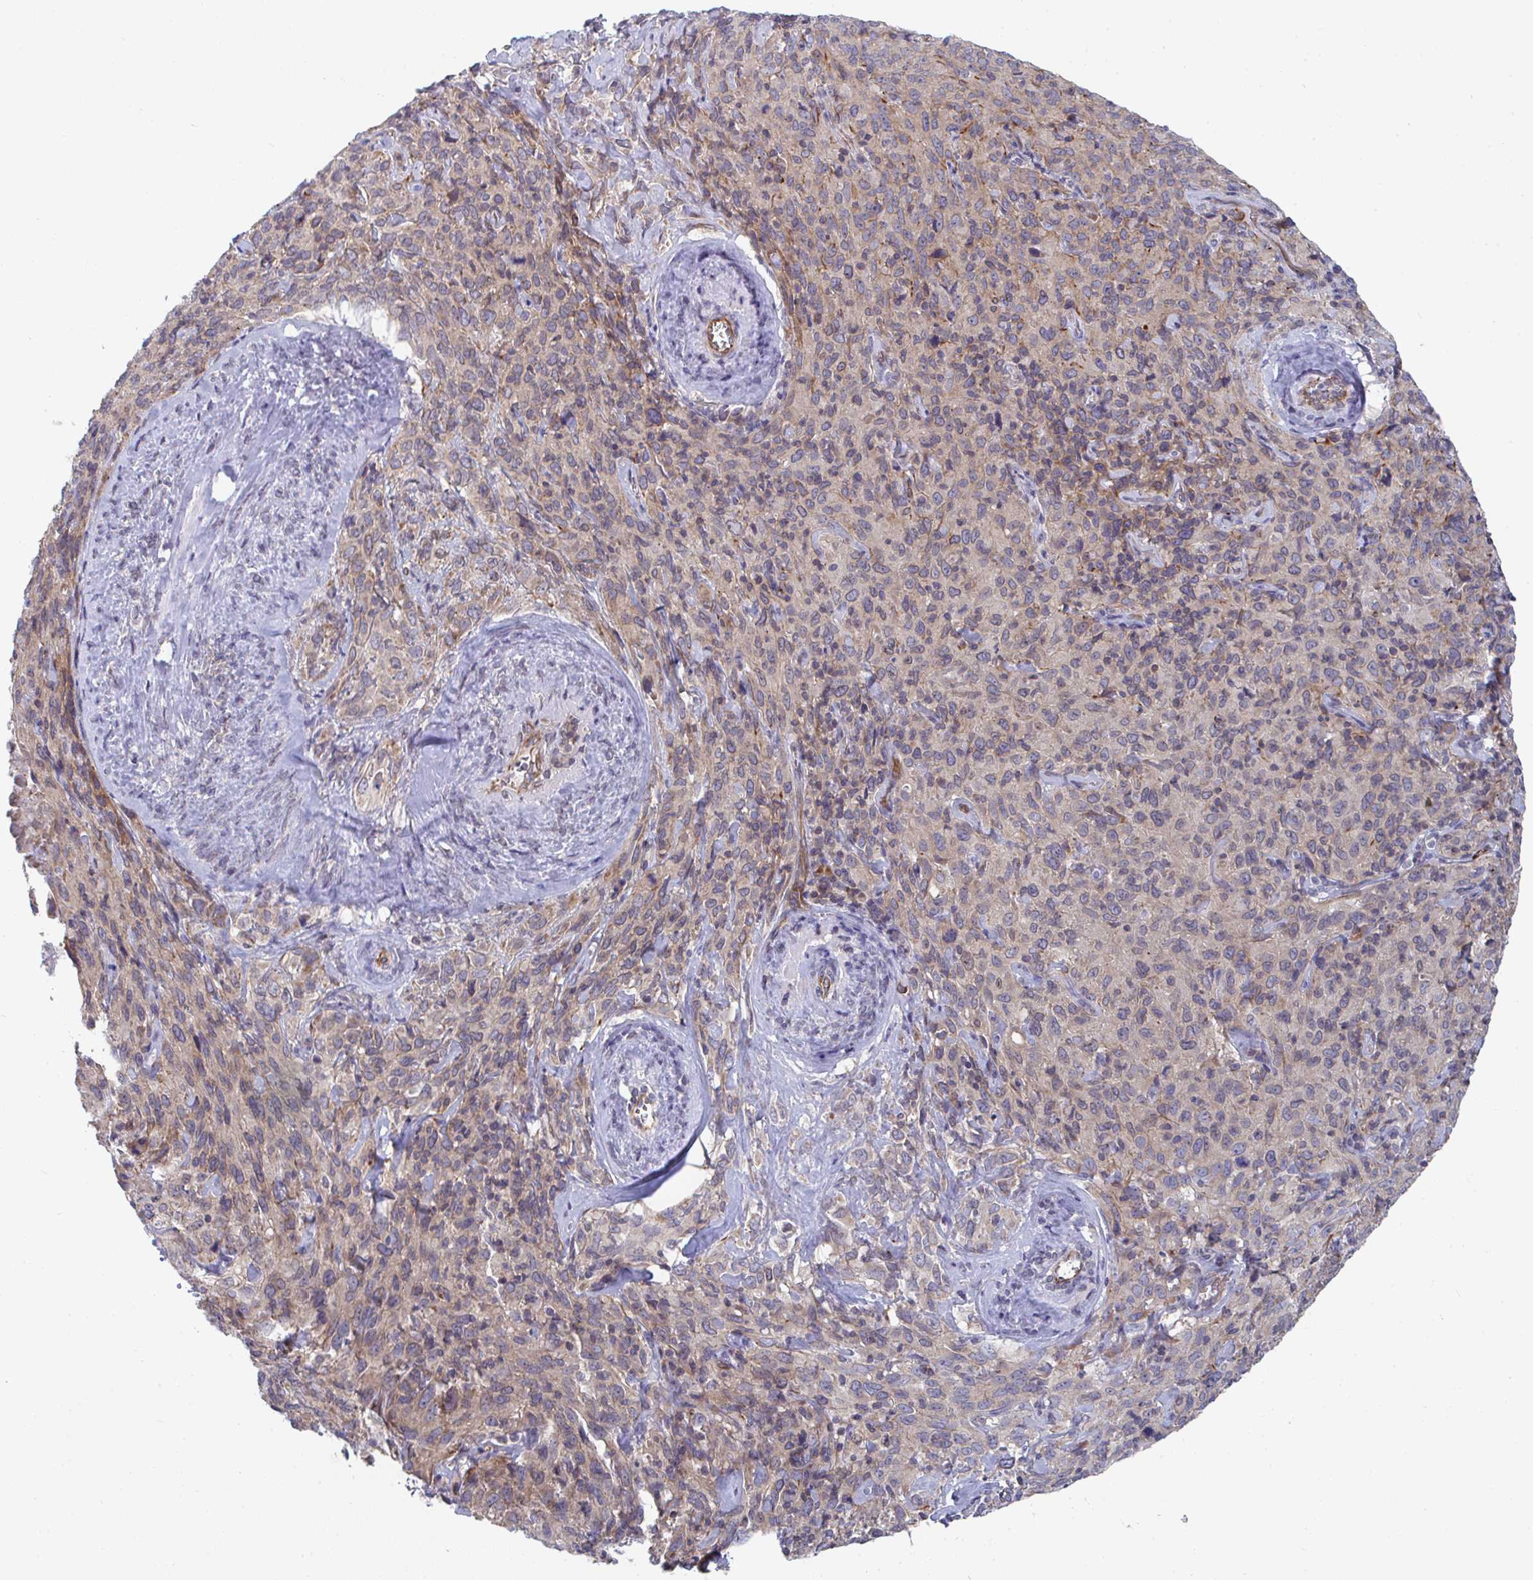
{"staining": {"intensity": "weak", "quantity": ">75%", "location": "cytoplasmic/membranous"}, "tissue": "cervical cancer", "cell_type": "Tumor cells", "image_type": "cancer", "snomed": [{"axis": "morphology", "description": "Normal tissue, NOS"}, {"axis": "morphology", "description": "Squamous cell carcinoma, NOS"}, {"axis": "topography", "description": "Cervix"}], "caption": "Squamous cell carcinoma (cervical) stained for a protein shows weak cytoplasmic/membranous positivity in tumor cells. The staining is performed using DAB (3,3'-diaminobenzidine) brown chromogen to label protein expression. The nuclei are counter-stained blue using hematoxylin.", "gene": "EIF1AD", "patient": {"sex": "female", "age": 51}}